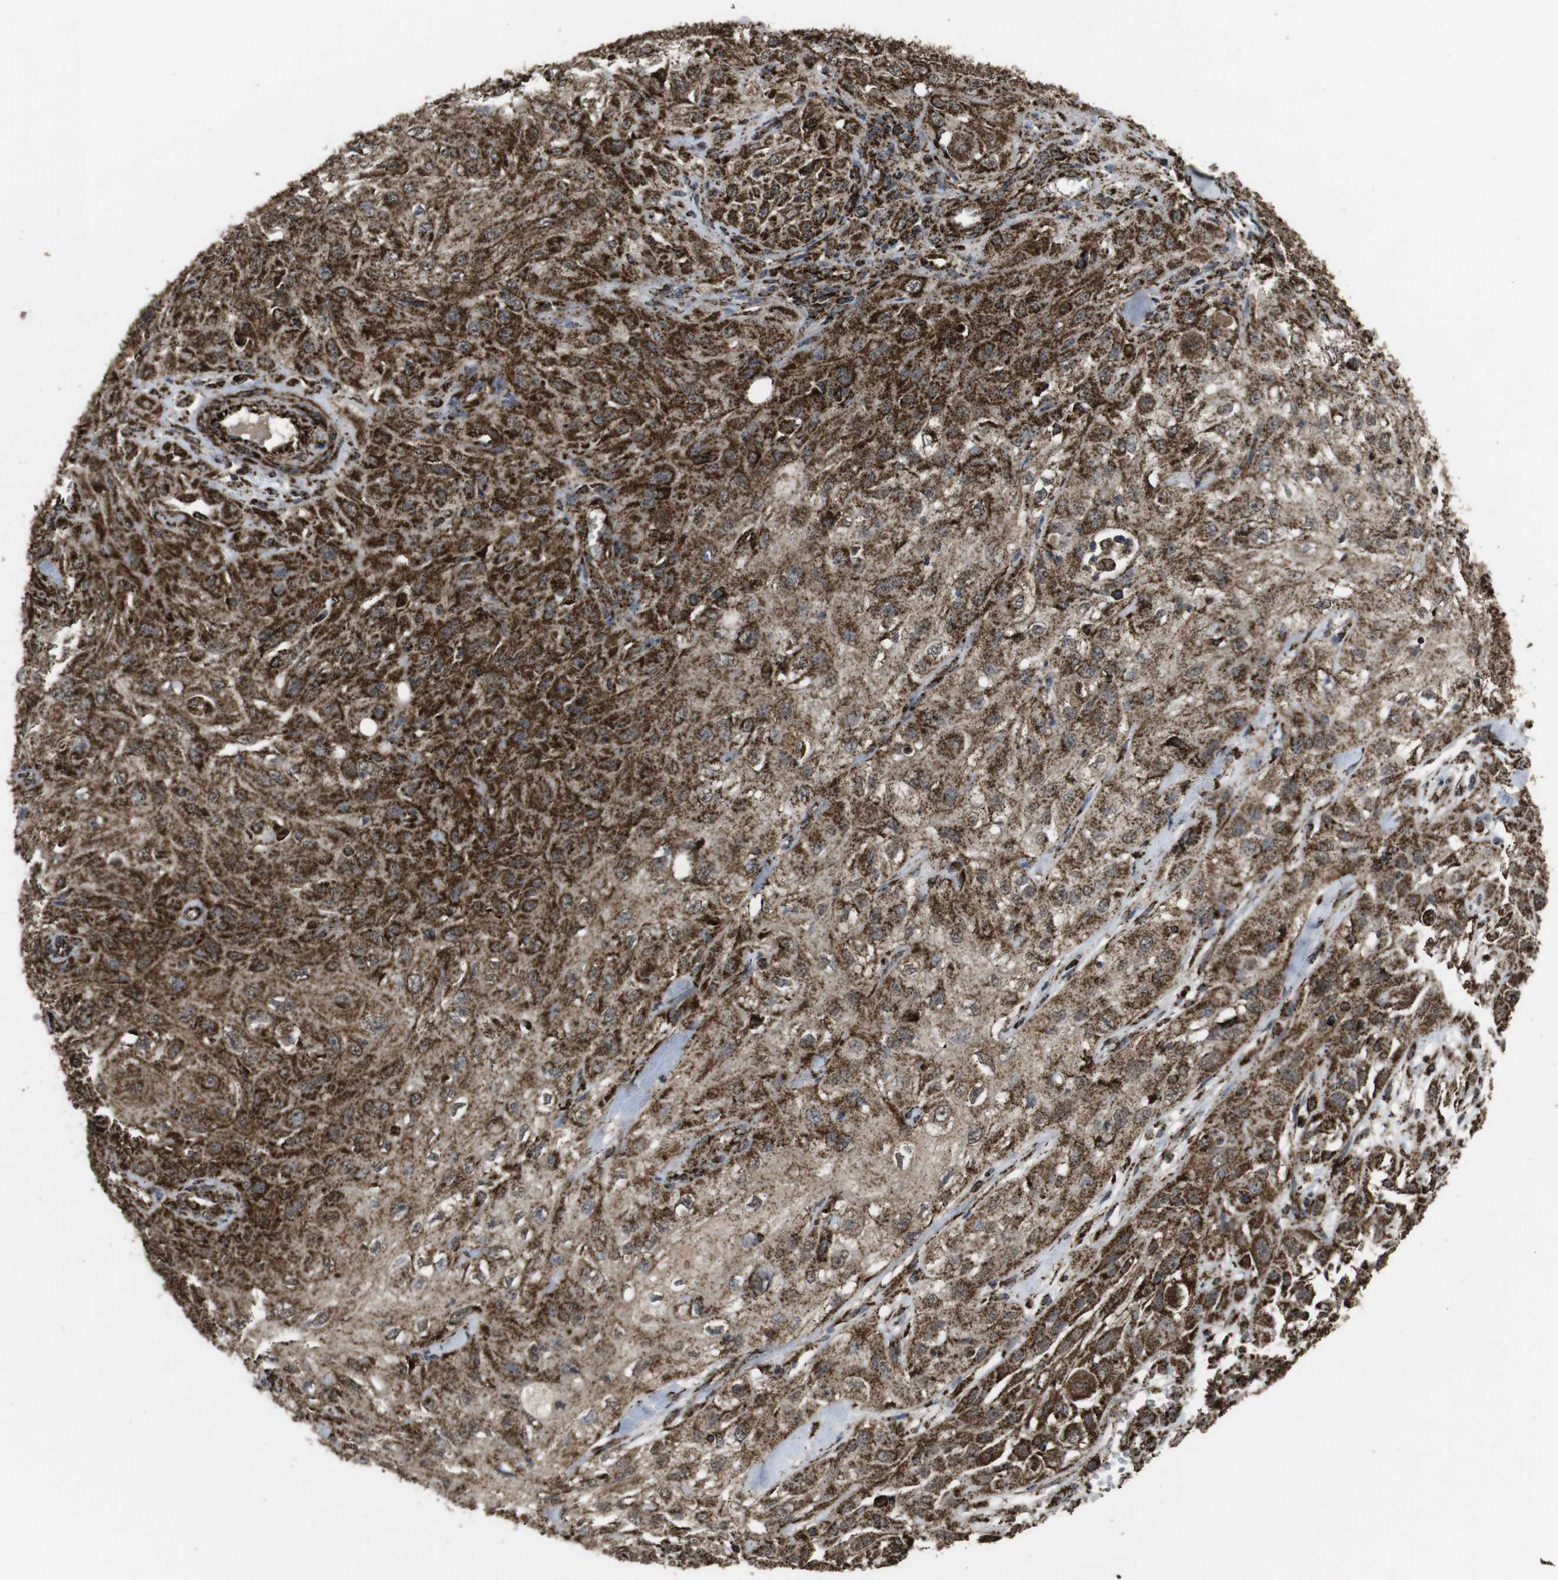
{"staining": {"intensity": "strong", "quantity": ">75%", "location": "cytoplasmic/membranous"}, "tissue": "skin cancer", "cell_type": "Tumor cells", "image_type": "cancer", "snomed": [{"axis": "morphology", "description": "Squamous cell carcinoma, NOS"}, {"axis": "morphology", "description": "Squamous cell carcinoma, metastatic, NOS"}, {"axis": "topography", "description": "Skin"}, {"axis": "topography", "description": "Lymph node"}], "caption": "An image of human skin squamous cell carcinoma stained for a protein displays strong cytoplasmic/membranous brown staining in tumor cells.", "gene": "ATP5F1A", "patient": {"sex": "male", "age": 75}}